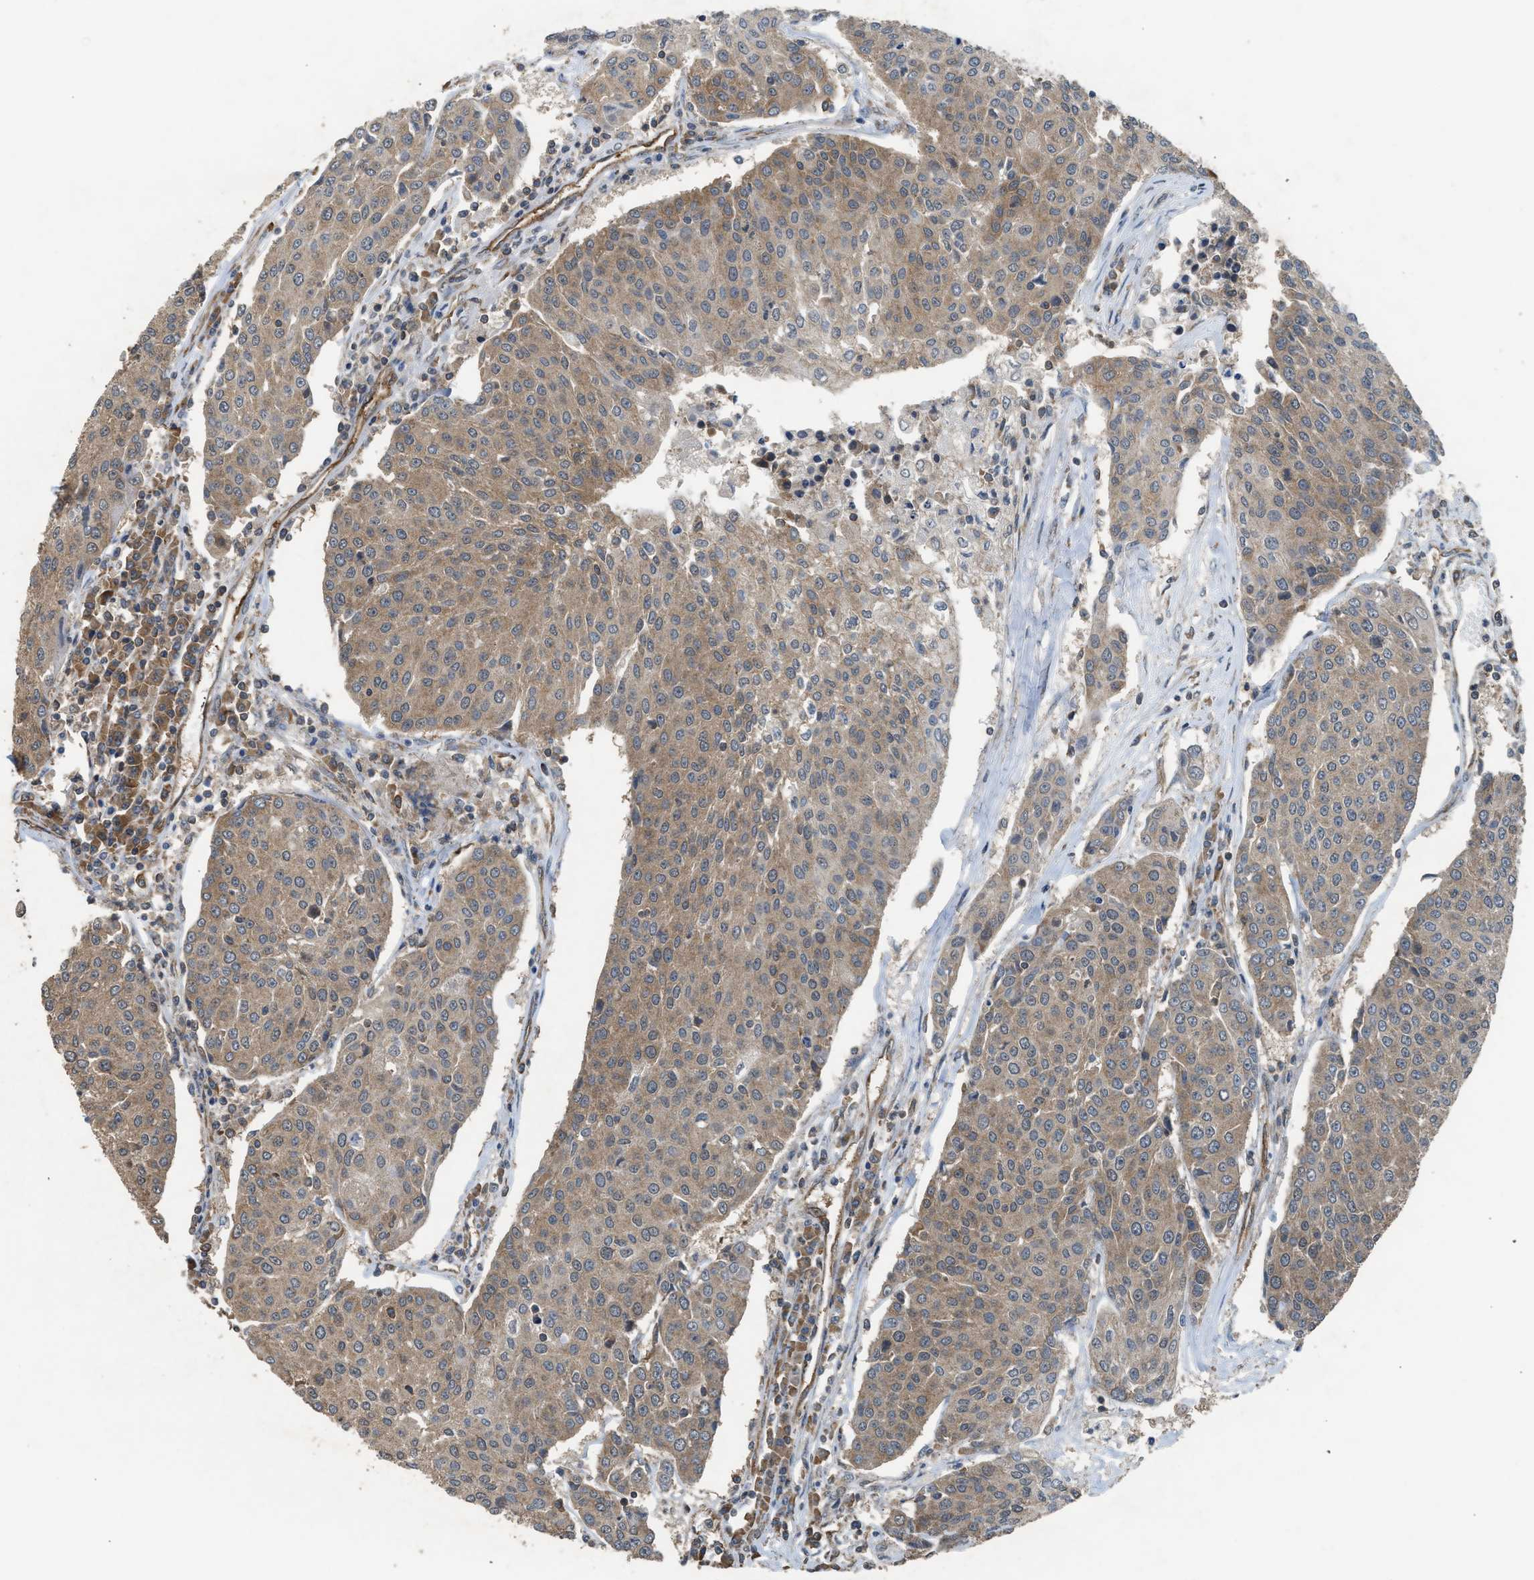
{"staining": {"intensity": "moderate", "quantity": ">75%", "location": "cytoplasmic/membranous"}, "tissue": "urothelial cancer", "cell_type": "Tumor cells", "image_type": "cancer", "snomed": [{"axis": "morphology", "description": "Urothelial carcinoma, High grade"}, {"axis": "topography", "description": "Urinary bladder"}], "caption": "A high-resolution histopathology image shows immunohistochemistry (IHC) staining of urothelial cancer, which reveals moderate cytoplasmic/membranous staining in about >75% of tumor cells.", "gene": "HIP1R", "patient": {"sex": "female", "age": 85}}